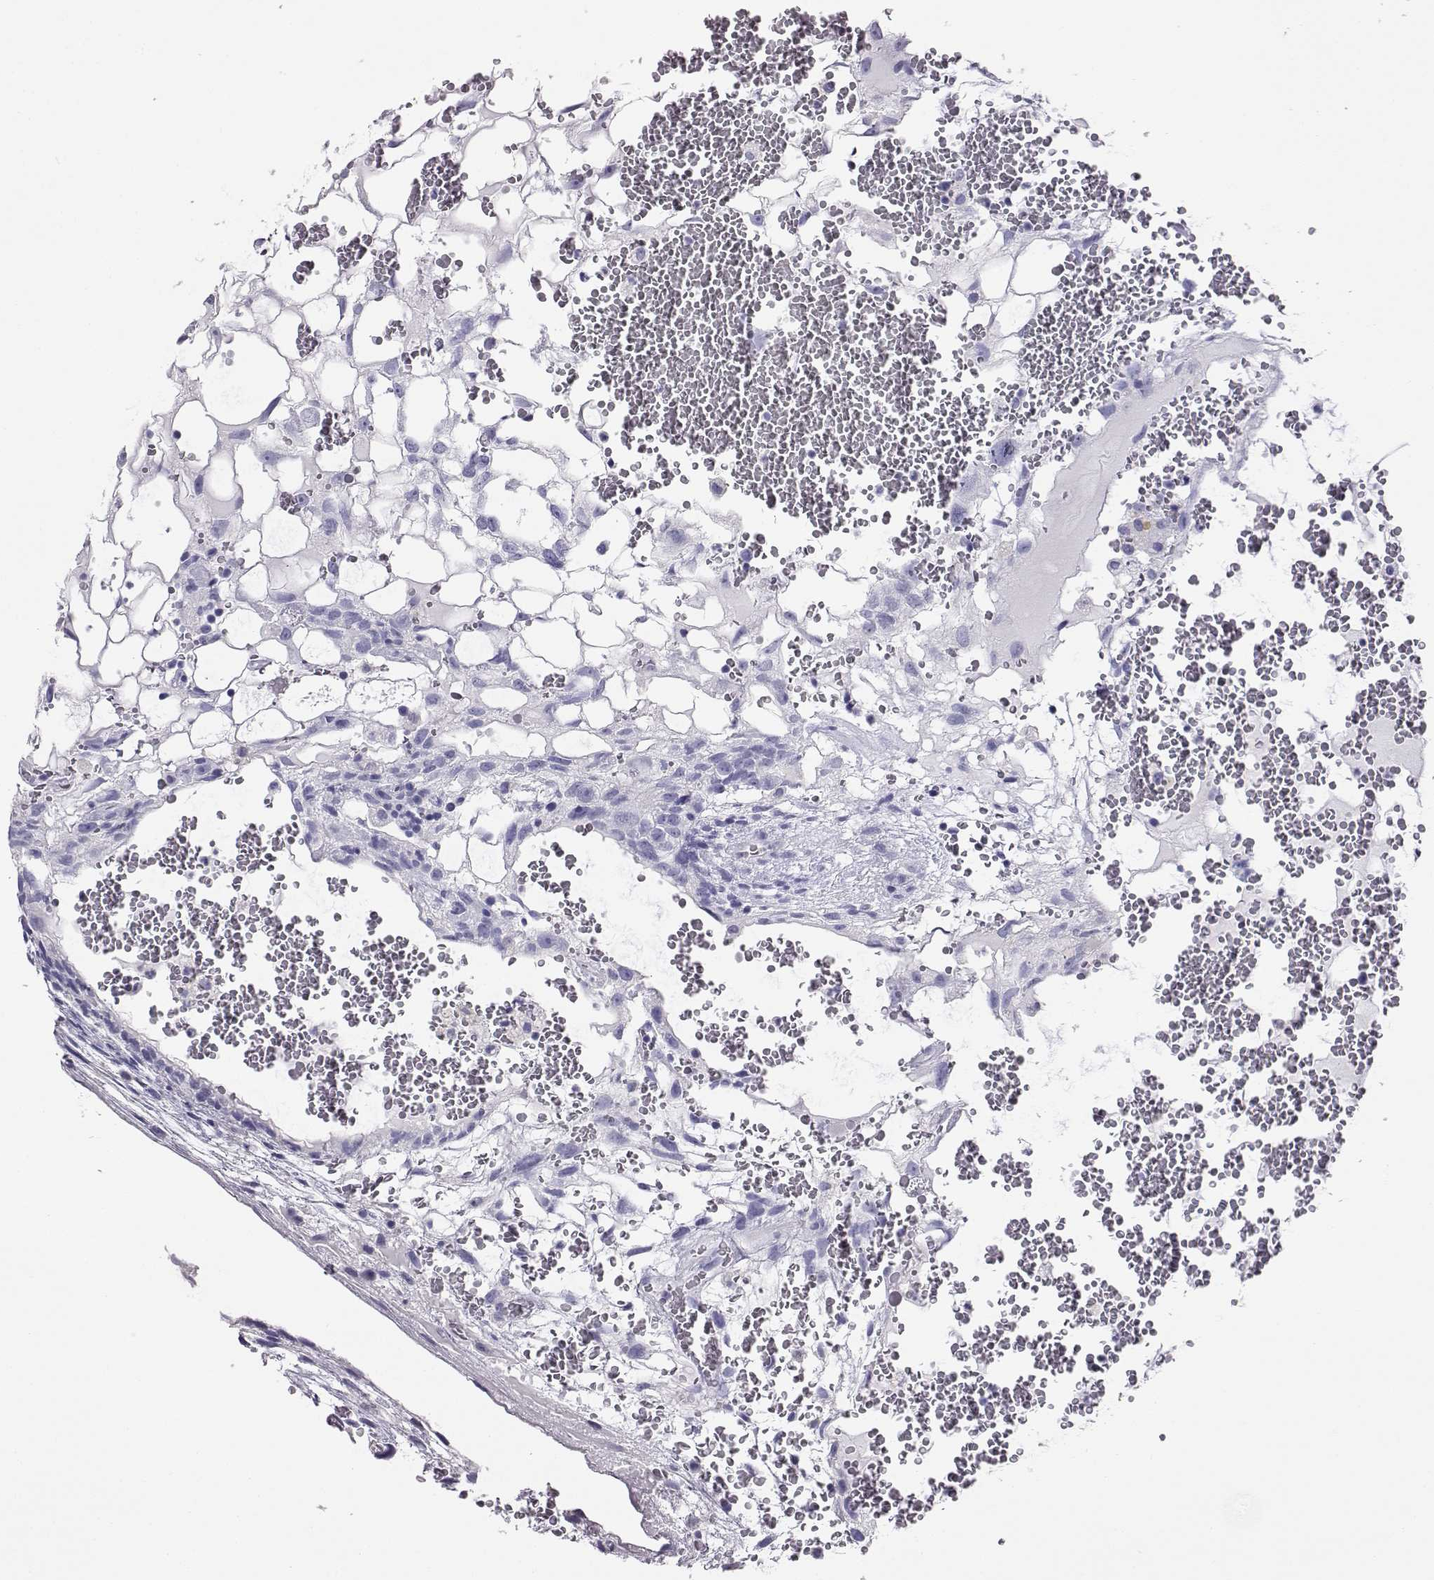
{"staining": {"intensity": "negative", "quantity": "none", "location": "none"}, "tissue": "testis cancer", "cell_type": "Tumor cells", "image_type": "cancer", "snomed": [{"axis": "morphology", "description": "Normal tissue, NOS"}, {"axis": "morphology", "description": "Carcinoma, Embryonal, NOS"}, {"axis": "topography", "description": "Testis"}], "caption": "Histopathology image shows no significant protein staining in tumor cells of testis embryonal carcinoma.", "gene": "AKR1B1", "patient": {"sex": "male", "age": 32}}